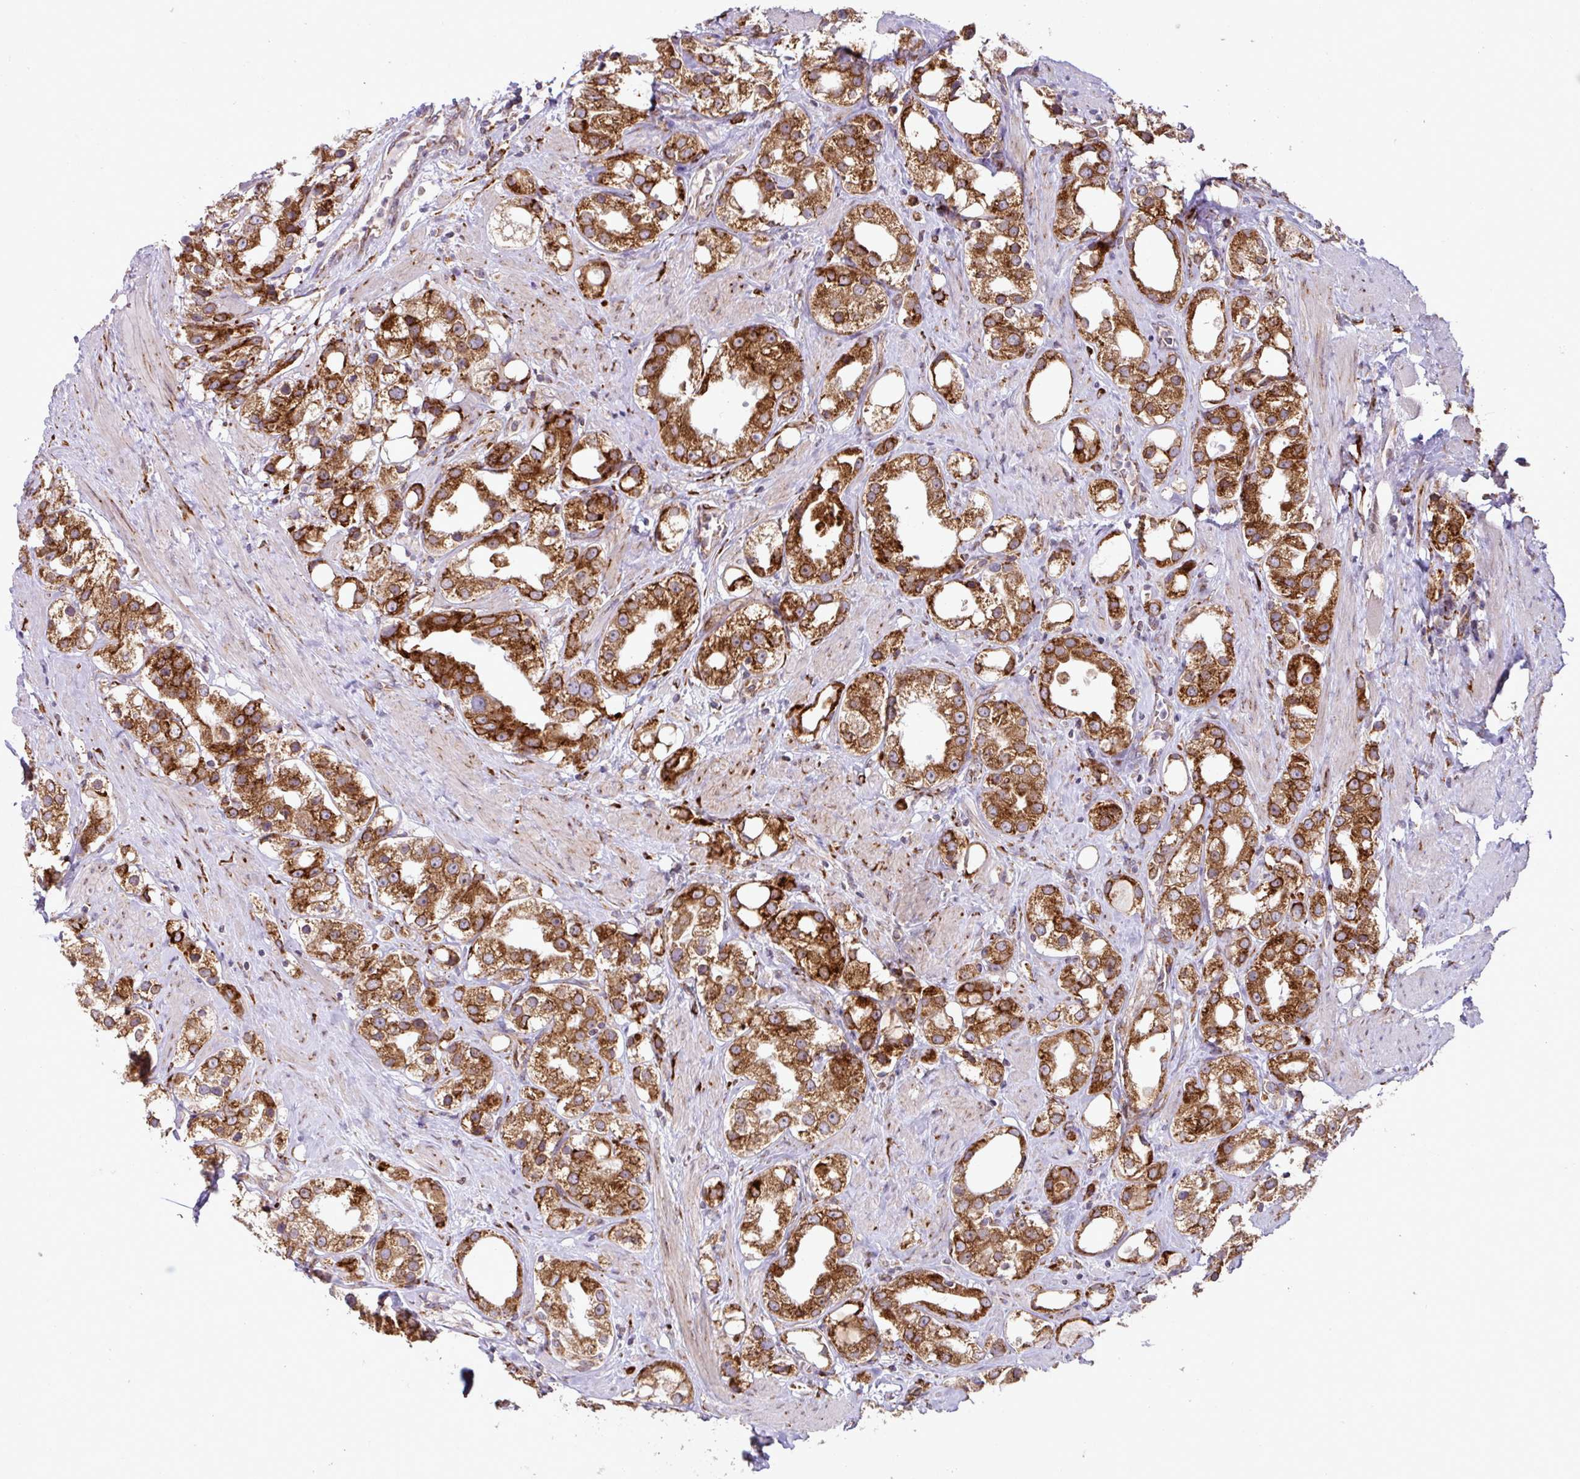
{"staining": {"intensity": "strong", "quantity": ">75%", "location": "cytoplasmic/membranous"}, "tissue": "prostate cancer", "cell_type": "Tumor cells", "image_type": "cancer", "snomed": [{"axis": "morphology", "description": "Adenocarcinoma, NOS"}, {"axis": "topography", "description": "Prostate"}], "caption": "Prostate cancer was stained to show a protein in brown. There is high levels of strong cytoplasmic/membranous staining in about >75% of tumor cells.", "gene": "SLC39A7", "patient": {"sex": "male", "age": 79}}